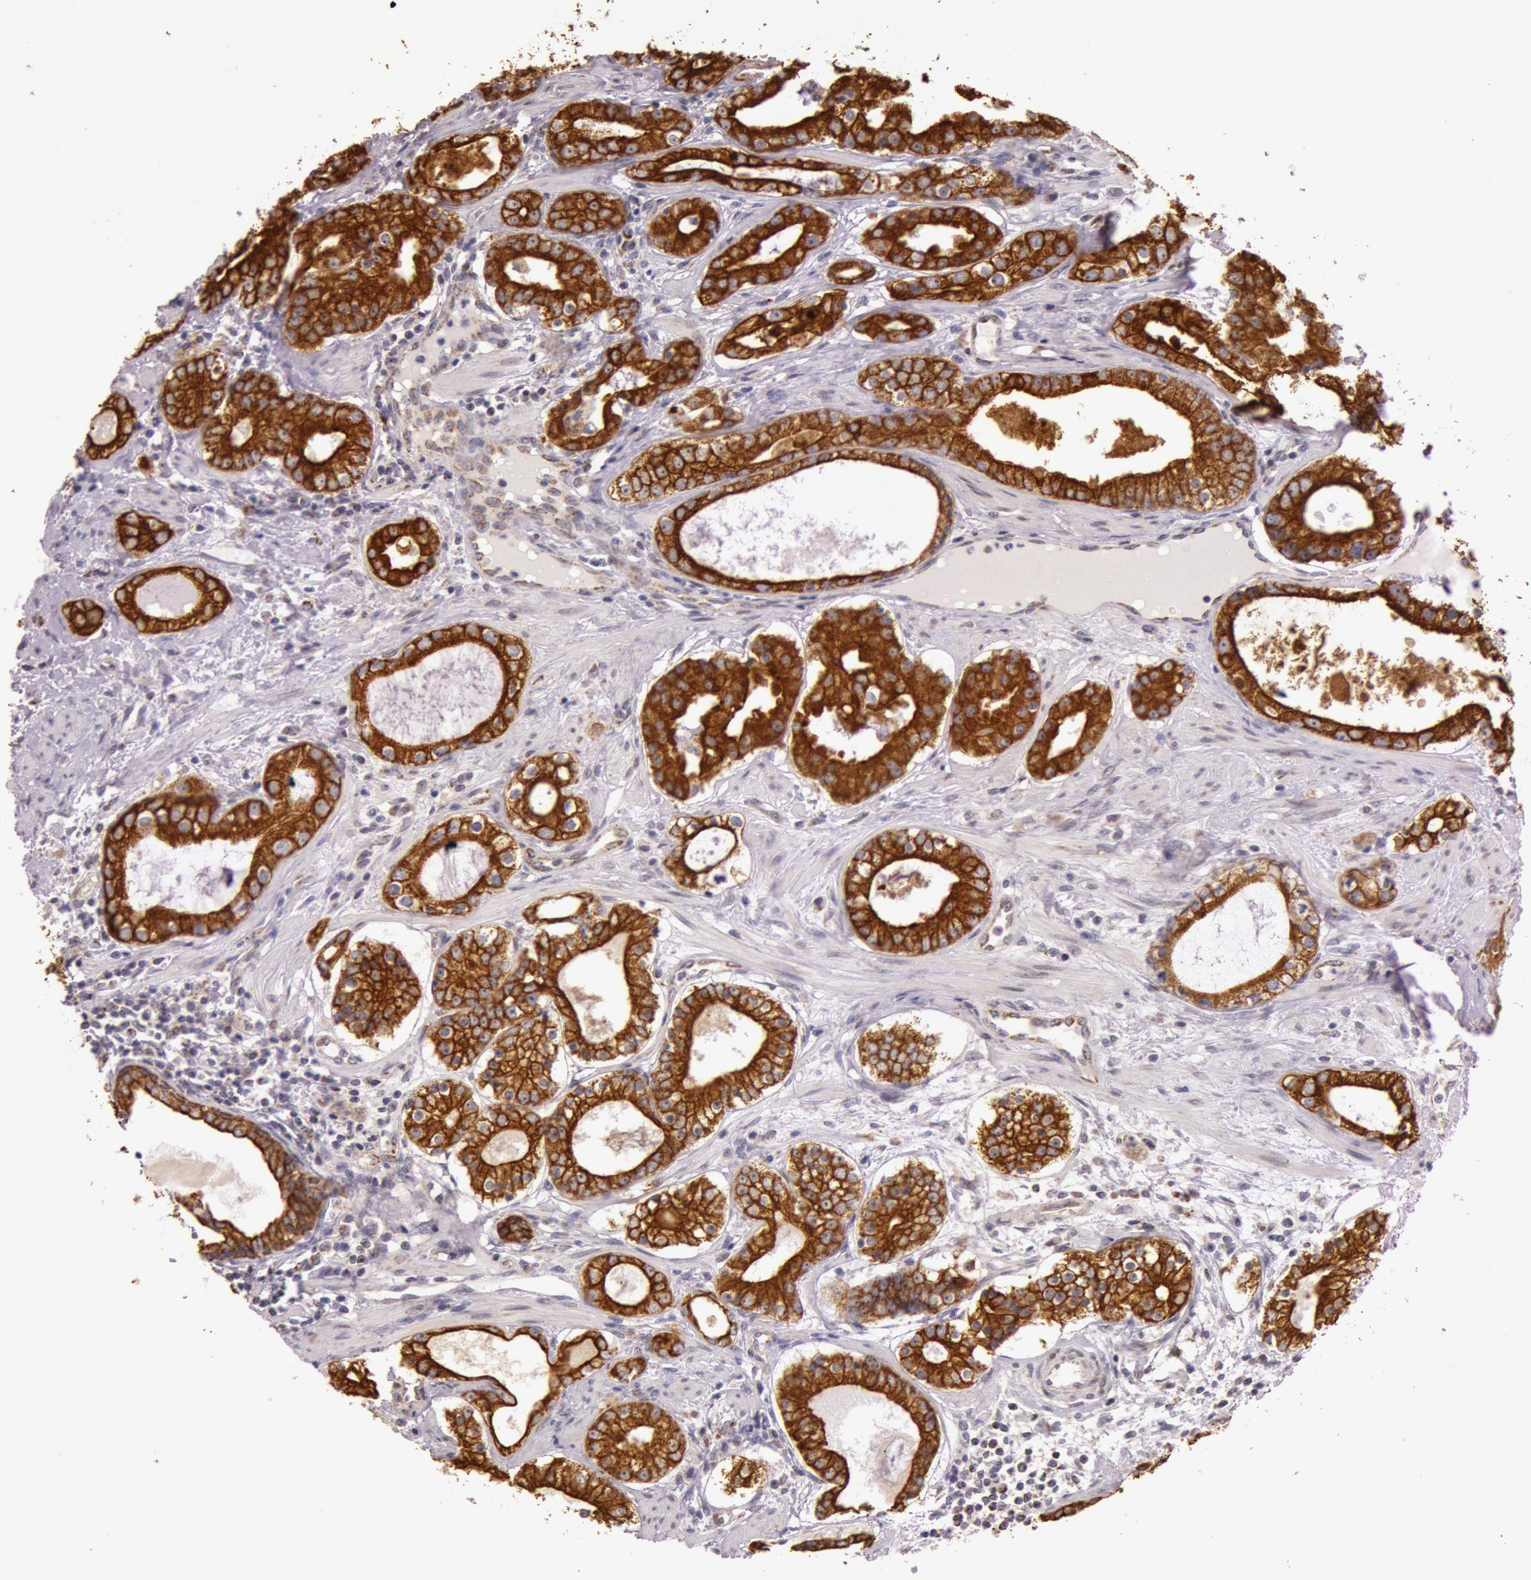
{"staining": {"intensity": "strong", "quantity": ">75%", "location": "cytoplasmic/membranous"}, "tissue": "prostate cancer", "cell_type": "Tumor cells", "image_type": "cancer", "snomed": [{"axis": "morphology", "description": "Adenocarcinoma, Medium grade"}, {"axis": "topography", "description": "Prostate"}], "caption": "Protein analysis of prostate cancer tissue shows strong cytoplasmic/membranous positivity in approximately >75% of tumor cells.", "gene": "KRT18", "patient": {"sex": "male", "age": 73}}